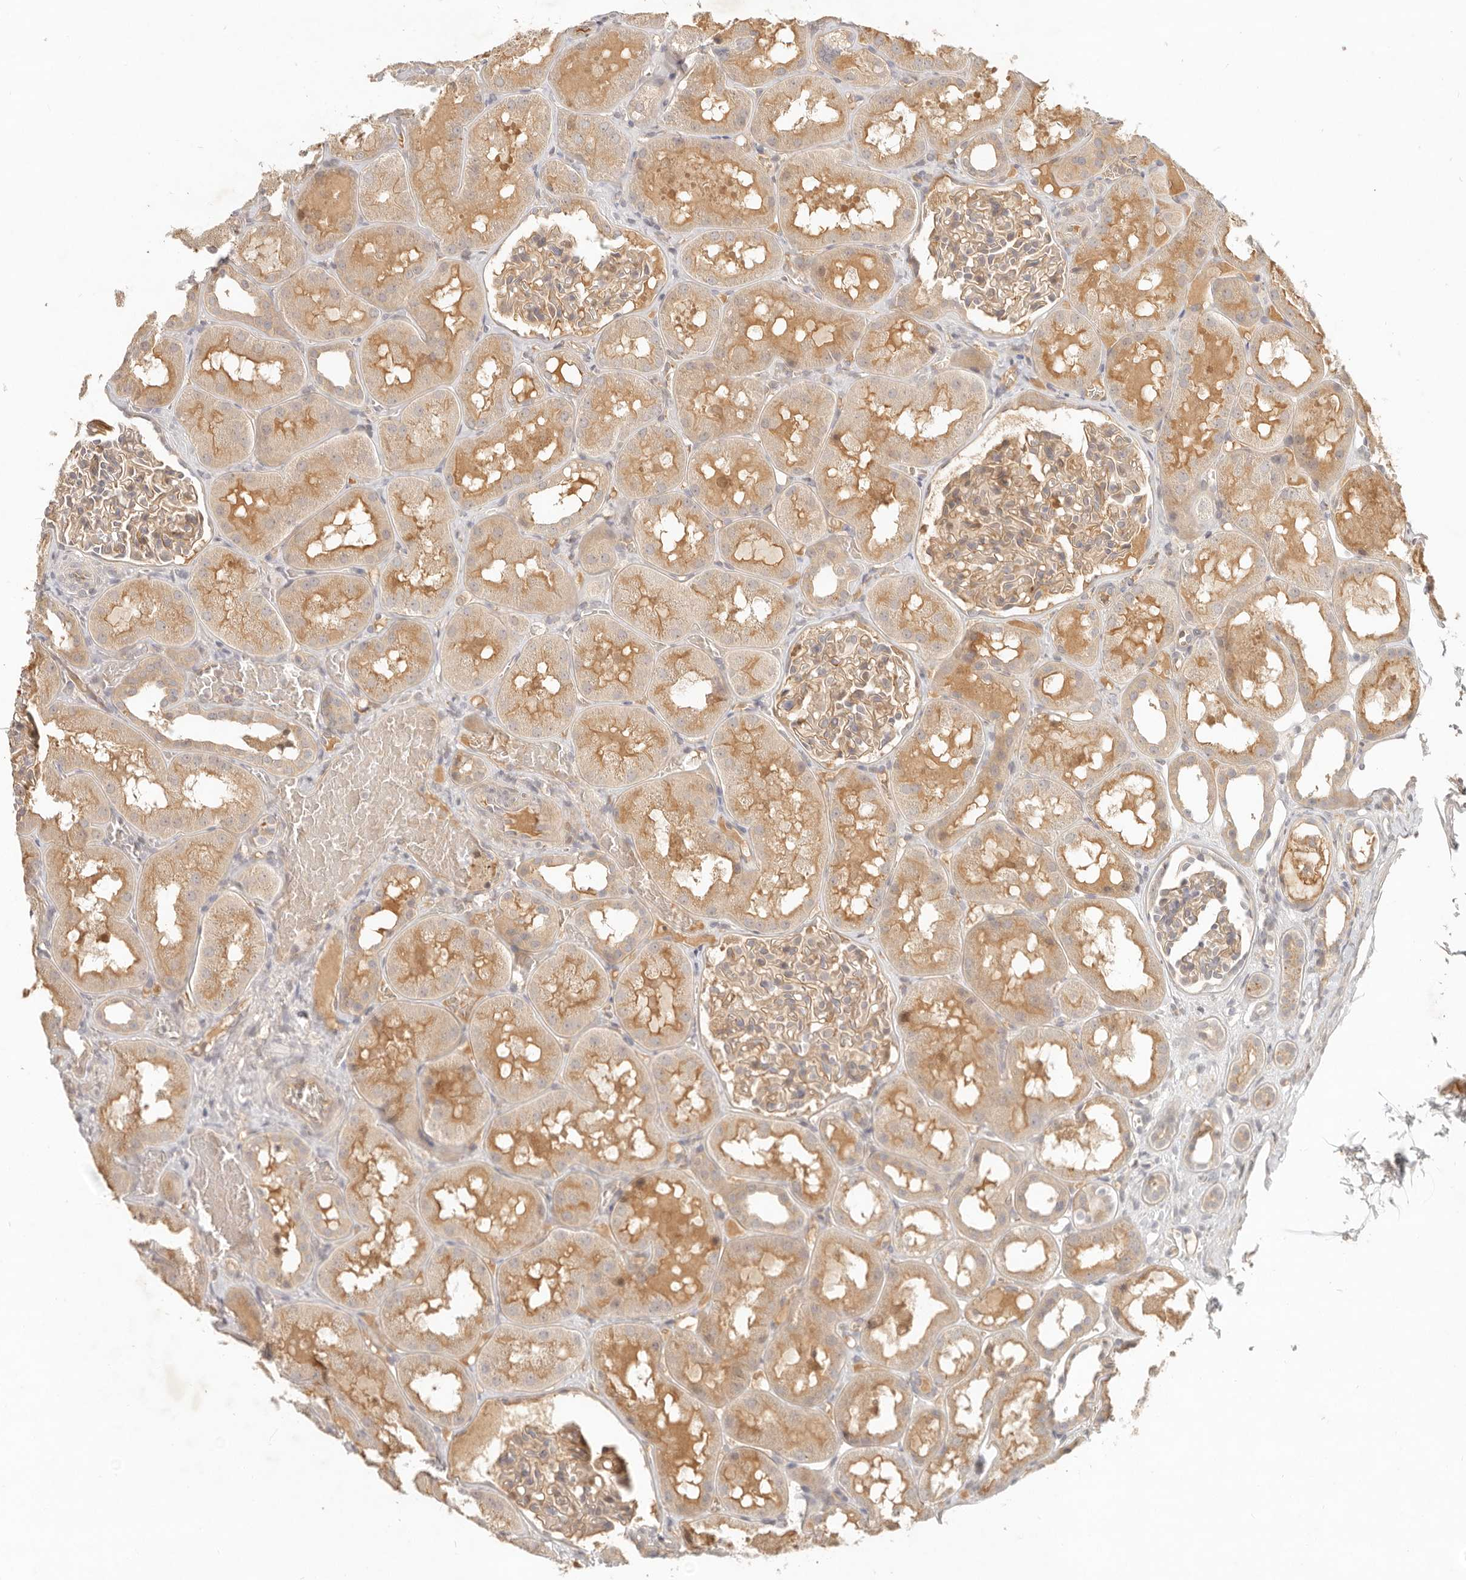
{"staining": {"intensity": "weak", "quantity": "25%-75%", "location": "cytoplasmic/membranous"}, "tissue": "kidney", "cell_type": "Cells in glomeruli", "image_type": "normal", "snomed": [{"axis": "morphology", "description": "Normal tissue, NOS"}, {"axis": "topography", "description": "Kidney"}, {"axis": "topography", "description": "Urinary bladder"}], "caption": "The histopathology image demonstrates a brown stain indicating the presence of a protein in the cytoplasmic/membranous of cells in glomeruli in kidney.", "gene": "UBXN11", "patient": {"sex": "male", "age": 16}}